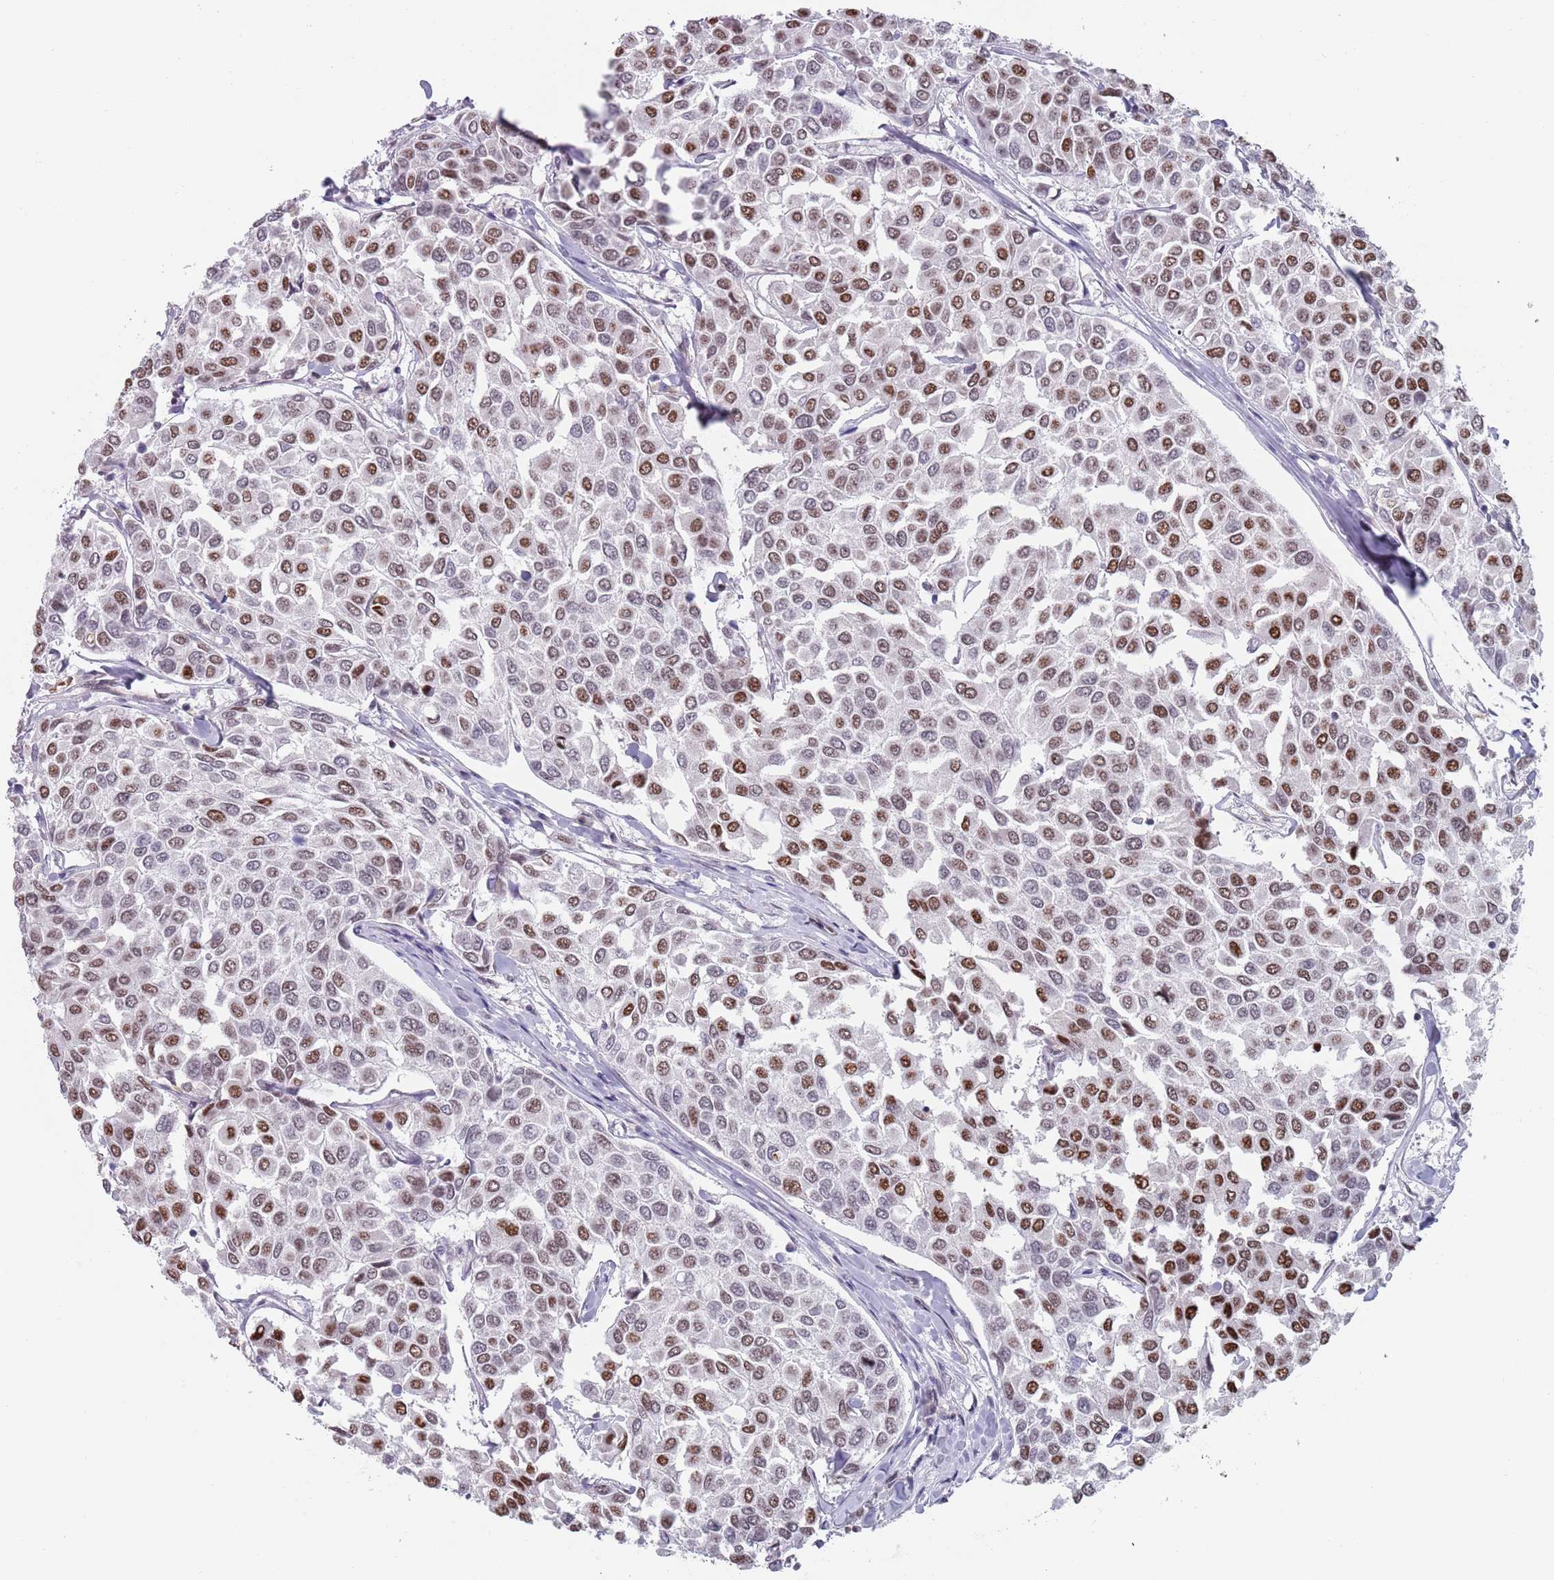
{"staining": {"intensity": "moderate", "quantity": ">75%", "location": "nuclear"}, "tissue": "breast cancer", "cell_type": "Tumor cells", "image_type": "cancer", "snomed": [{"axis": "morphology", "description": "Duct carcinoma"}, {"axis": "topography", "description": "Breast"}], "caption": "Immunohistochemical staining of human breast intraductal carcinoma exhibits moderate nuclear protein staining in approximately >75% of tumor cells.", "gene": "MFSD12", "patient": {"sex": "female", "age": 55}}